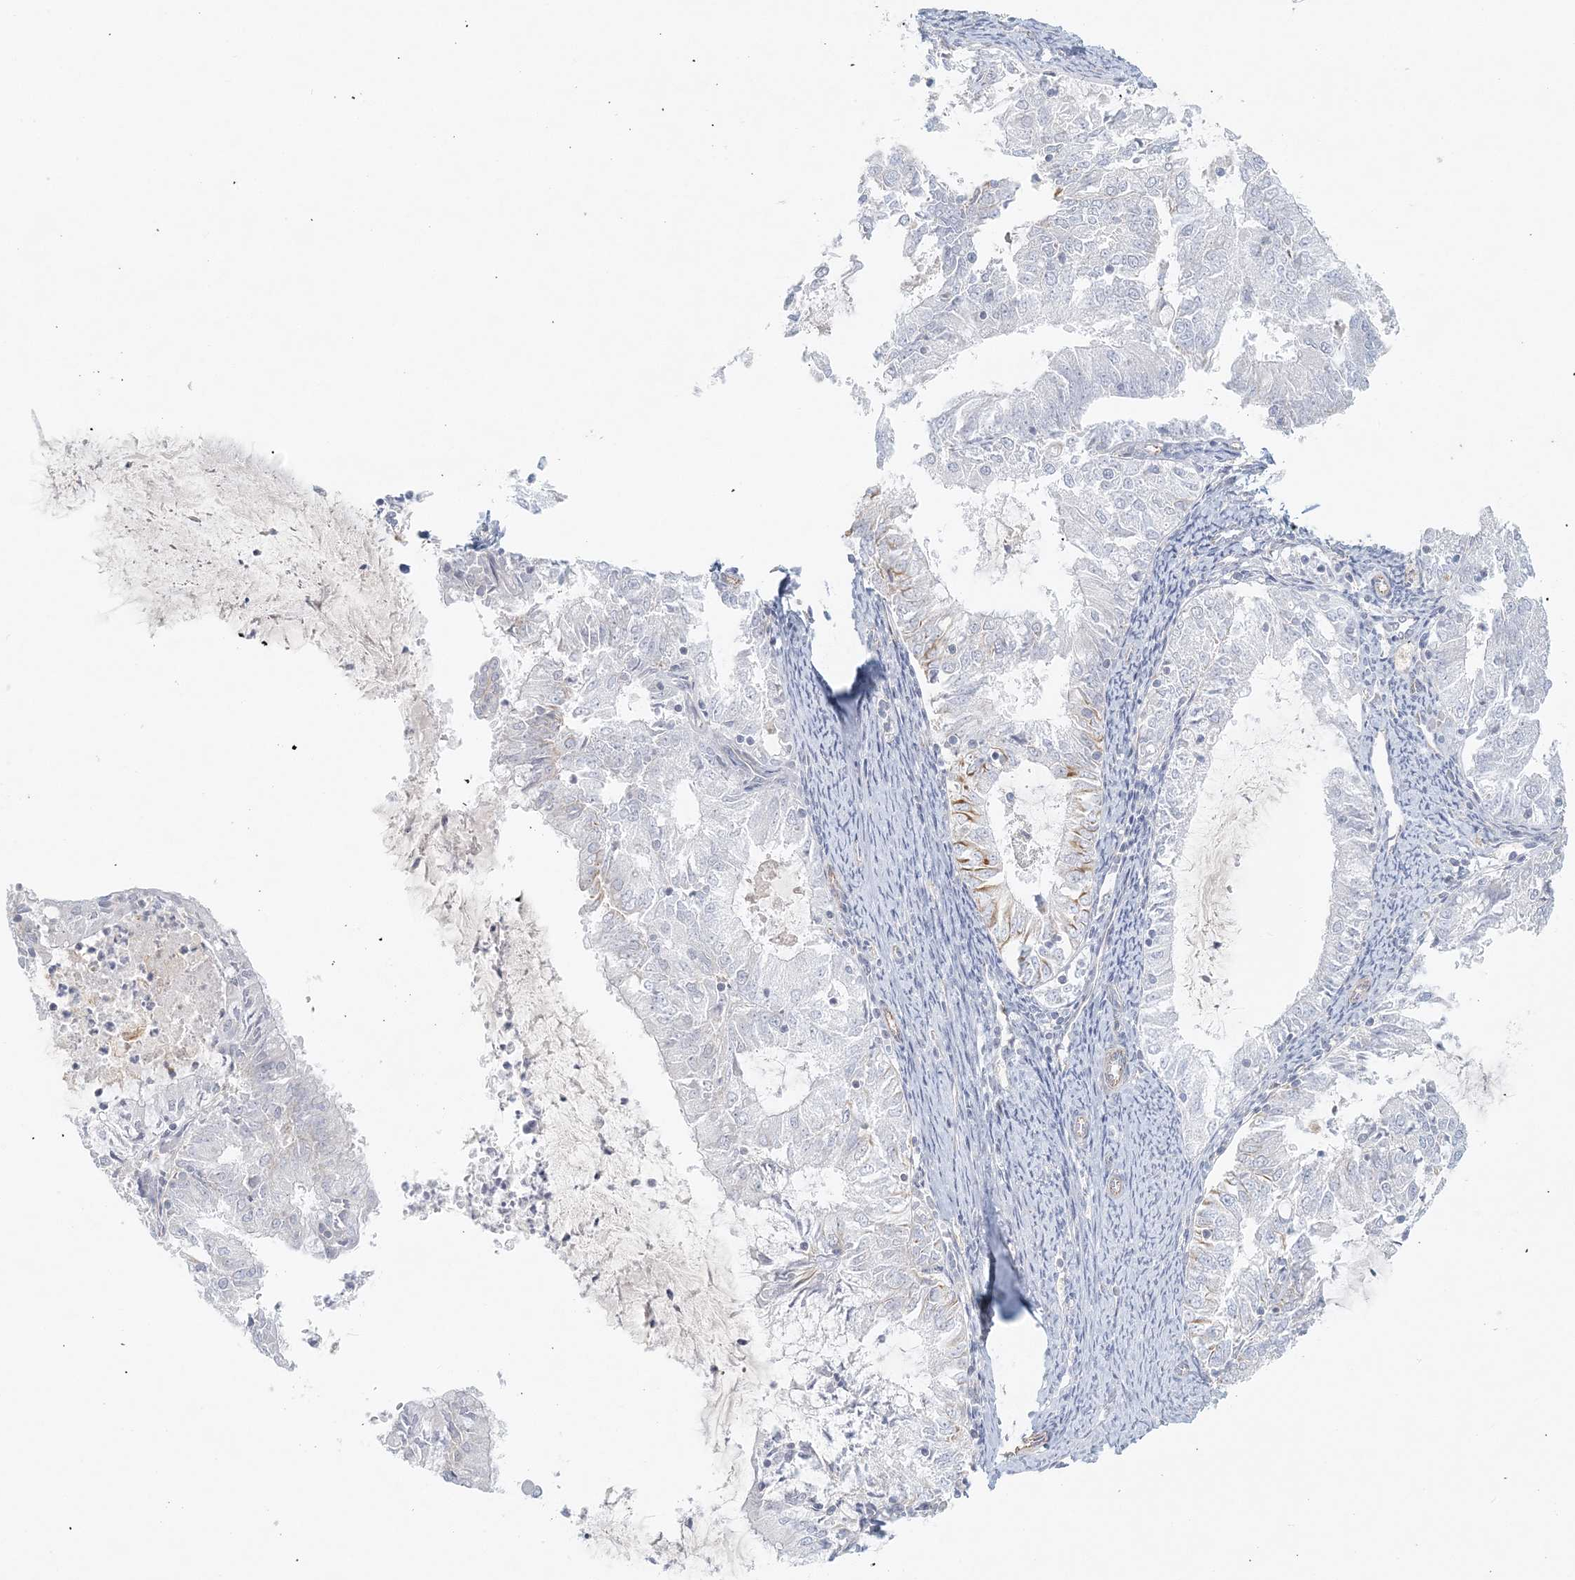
{"staining": {"intensity": "negative", "quantity": "none", "location": "none"}, "tissue": "endometrial cancer", "cell_type": "Tumor cells", "image_type": "cancer", "snomed": [{"axis": "morphology", "description": "Adenocarcinoma, NOS"}, {"axis": "topography", "description": "Endometrium"}], "caption": "IHC of endometrial cancer exhibits no staining in tumor cells.", "gene": "DMRTB1", "patient": {"sex": "female", "age": 57}}